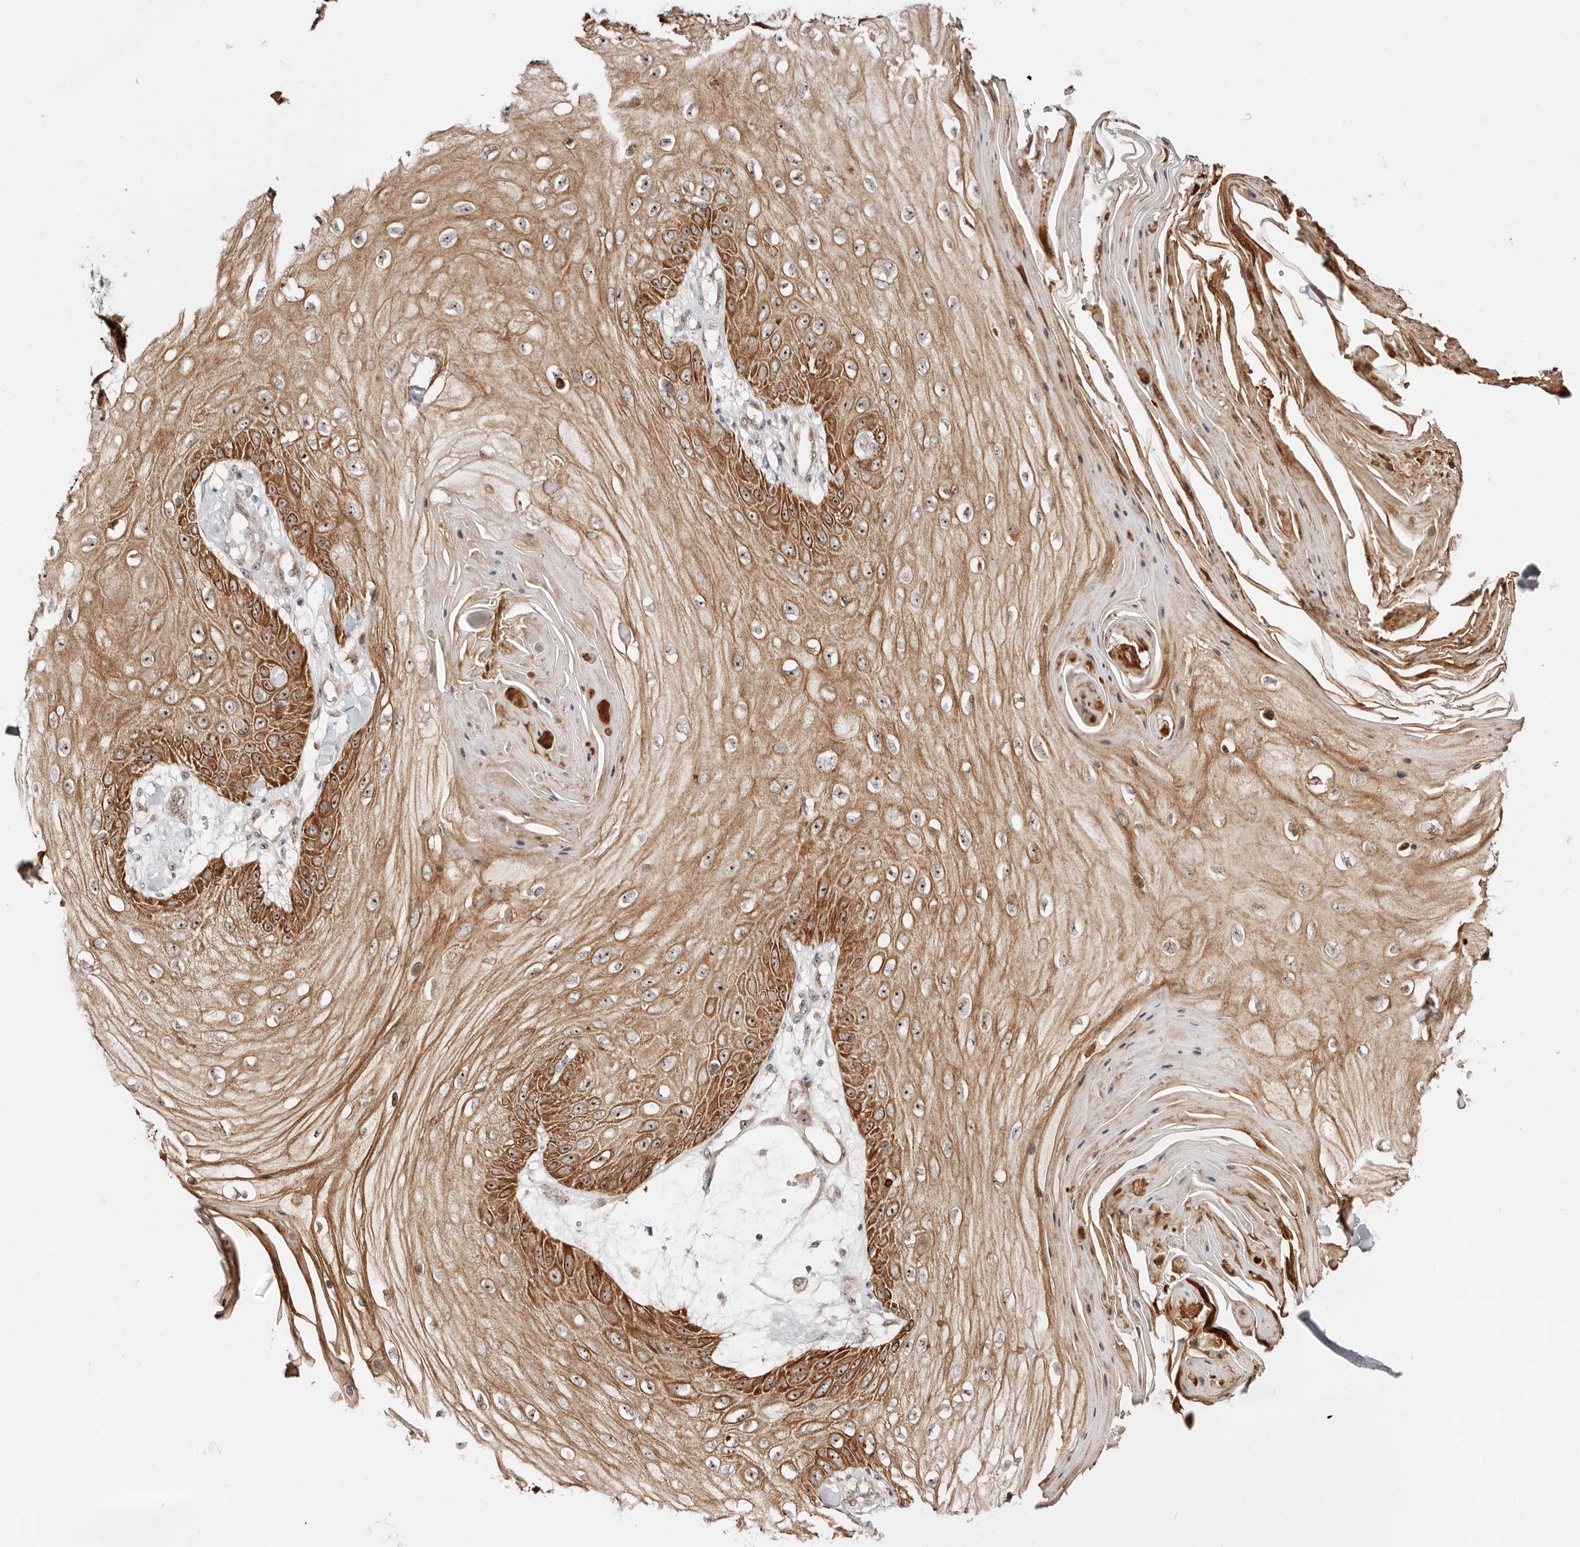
{"staining": {"intensity": "moderate", "quantity": ">75%", "location": "cytoplasmic/membranous,nuclear"}, "tissue": "skin cancer", "cell_type": "Tumor cells", "image_type": "cancer", "snomed": [{"axis": "morphology", "description": "Squamous cell carcinoma, NOS"}, {"axis": "topography", "description": "Skin"}], "caption": "A histopathology image of squamous cell carcinoma (skin) stained for a protein exhibits moderate cytoplasmic/membranous and nuclear brown staining in tumor cells.", "gene": "ODF2L", "patient": {"sex": "male", "age": 74}}